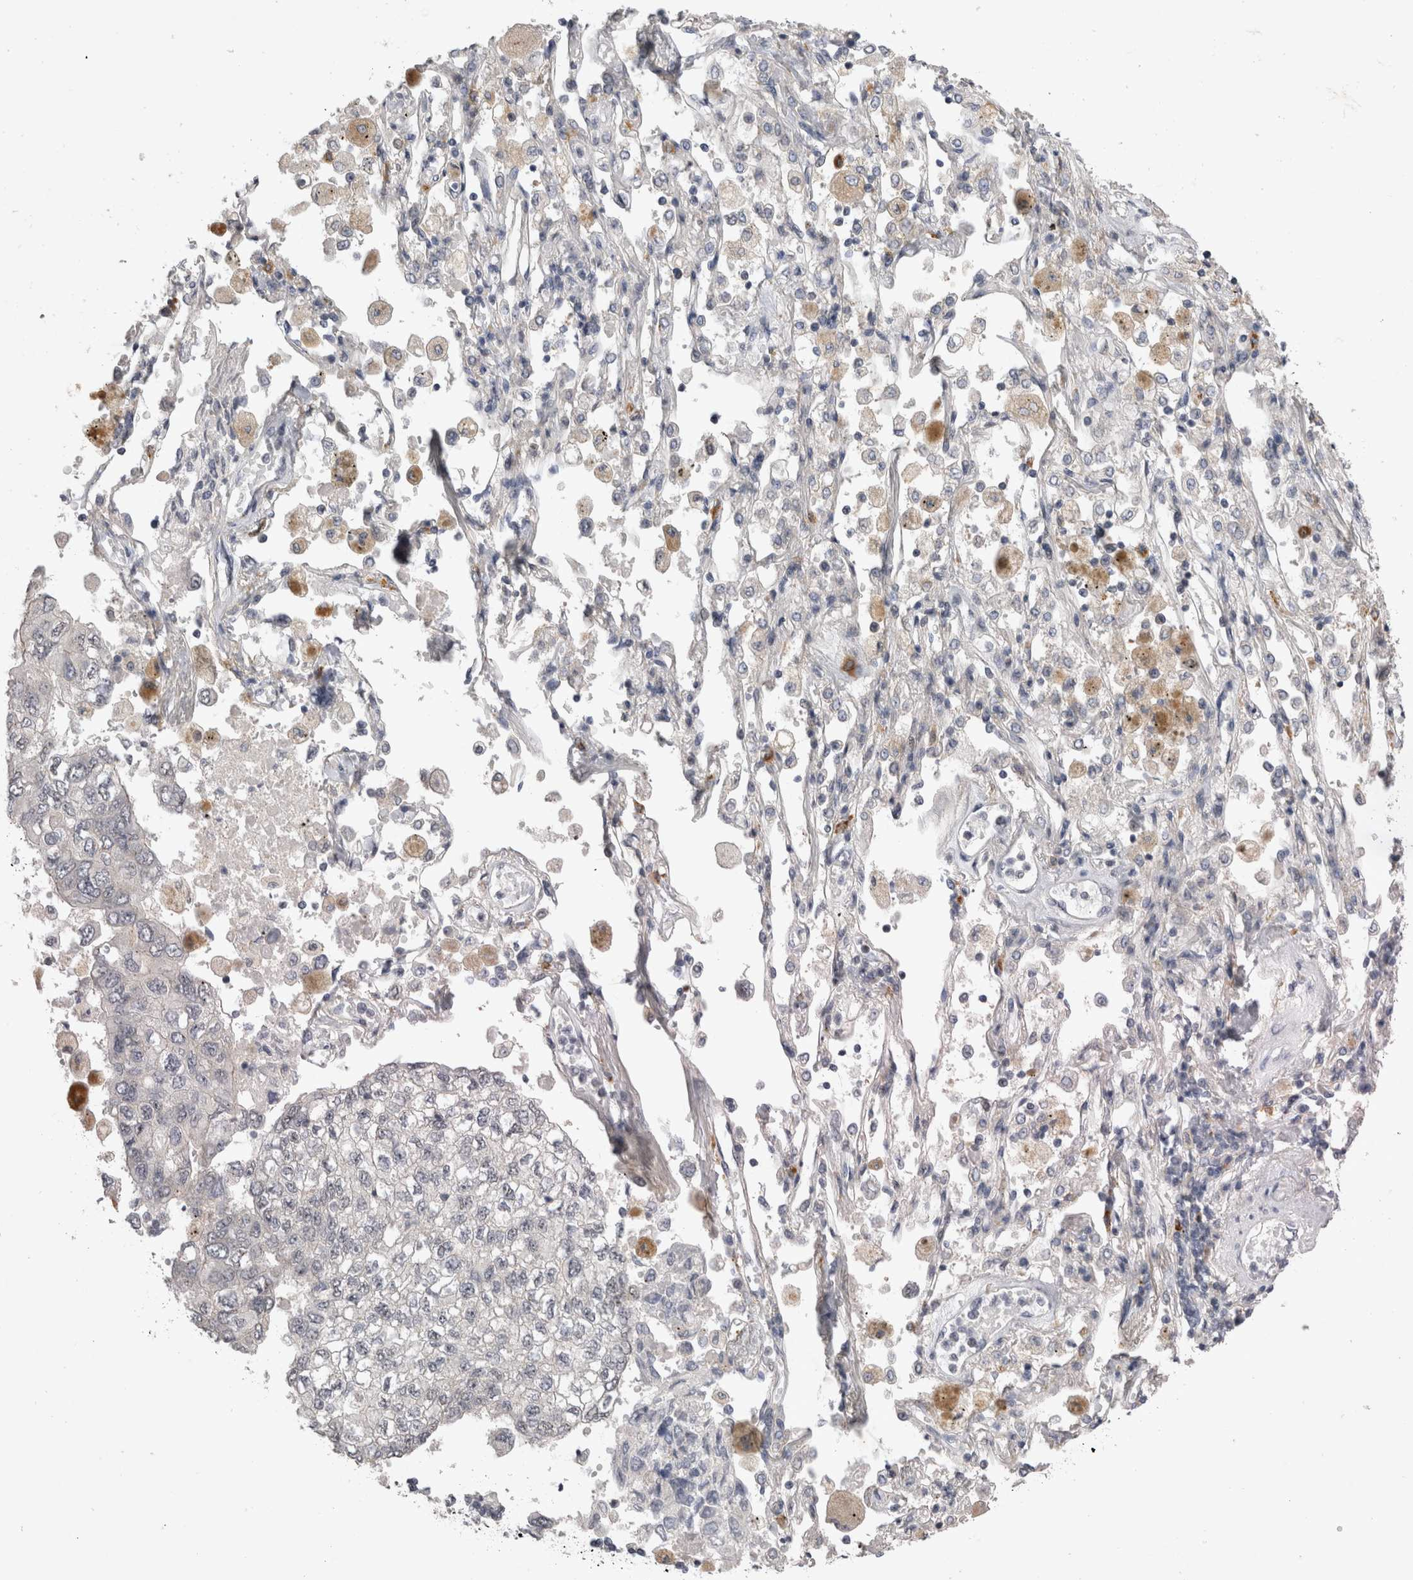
{"staining": {"intensity": "negative", "quantity": "none", "location": "none"}, "tissue": "lung cancer", "cell_type": "Tumor cells", "image_type": "cancer", "snomed": [{"axis": "morphology", "description": "Adenocarcinoma, NOS"}, {"axis": "topography", "description": "Lung"}], "caption": "DAB immunohistochemical staining of human lung adenocarcinoma exhibits no significant positivity in tumor cells.", "gene": "CTBS", "patient": {"sex": "male", "age": 63}}